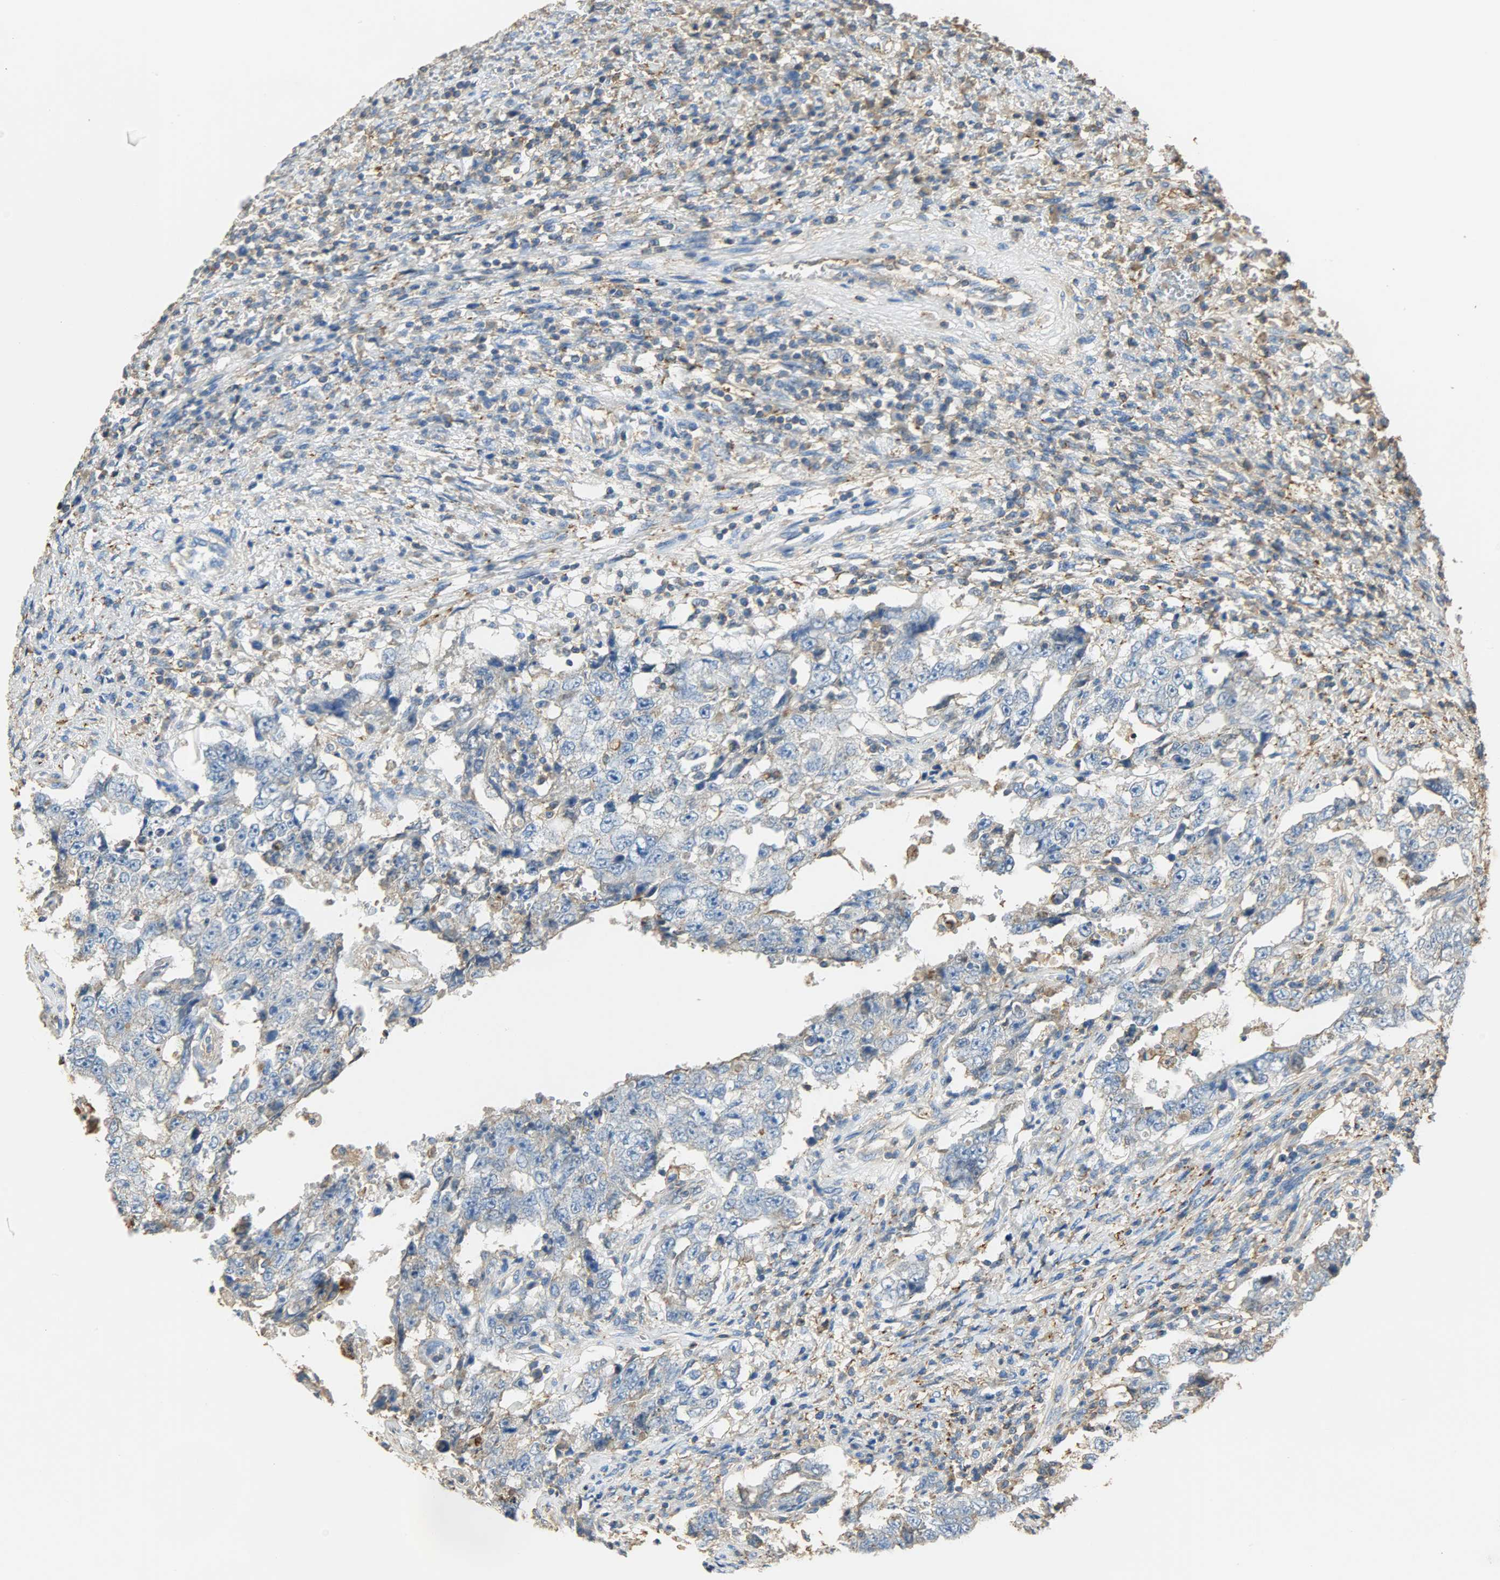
{"staining": {"intensity": "negative", "quantity": "none", "location": "none"}, "tissue": "testis cancer", "cell_type": "Tumor cells", "image_type": "cancer", "snomed": [{"axis": "morphology", "description": "Carcinoma, Embryonal, NOS"}, {"axis": "topography", "description": "Testis"}], "caption": "There is no significant positivity in tumor cells of testis cancer.", "gene": "ANXA6", "patient": {"sex": "male", "age": 26}}